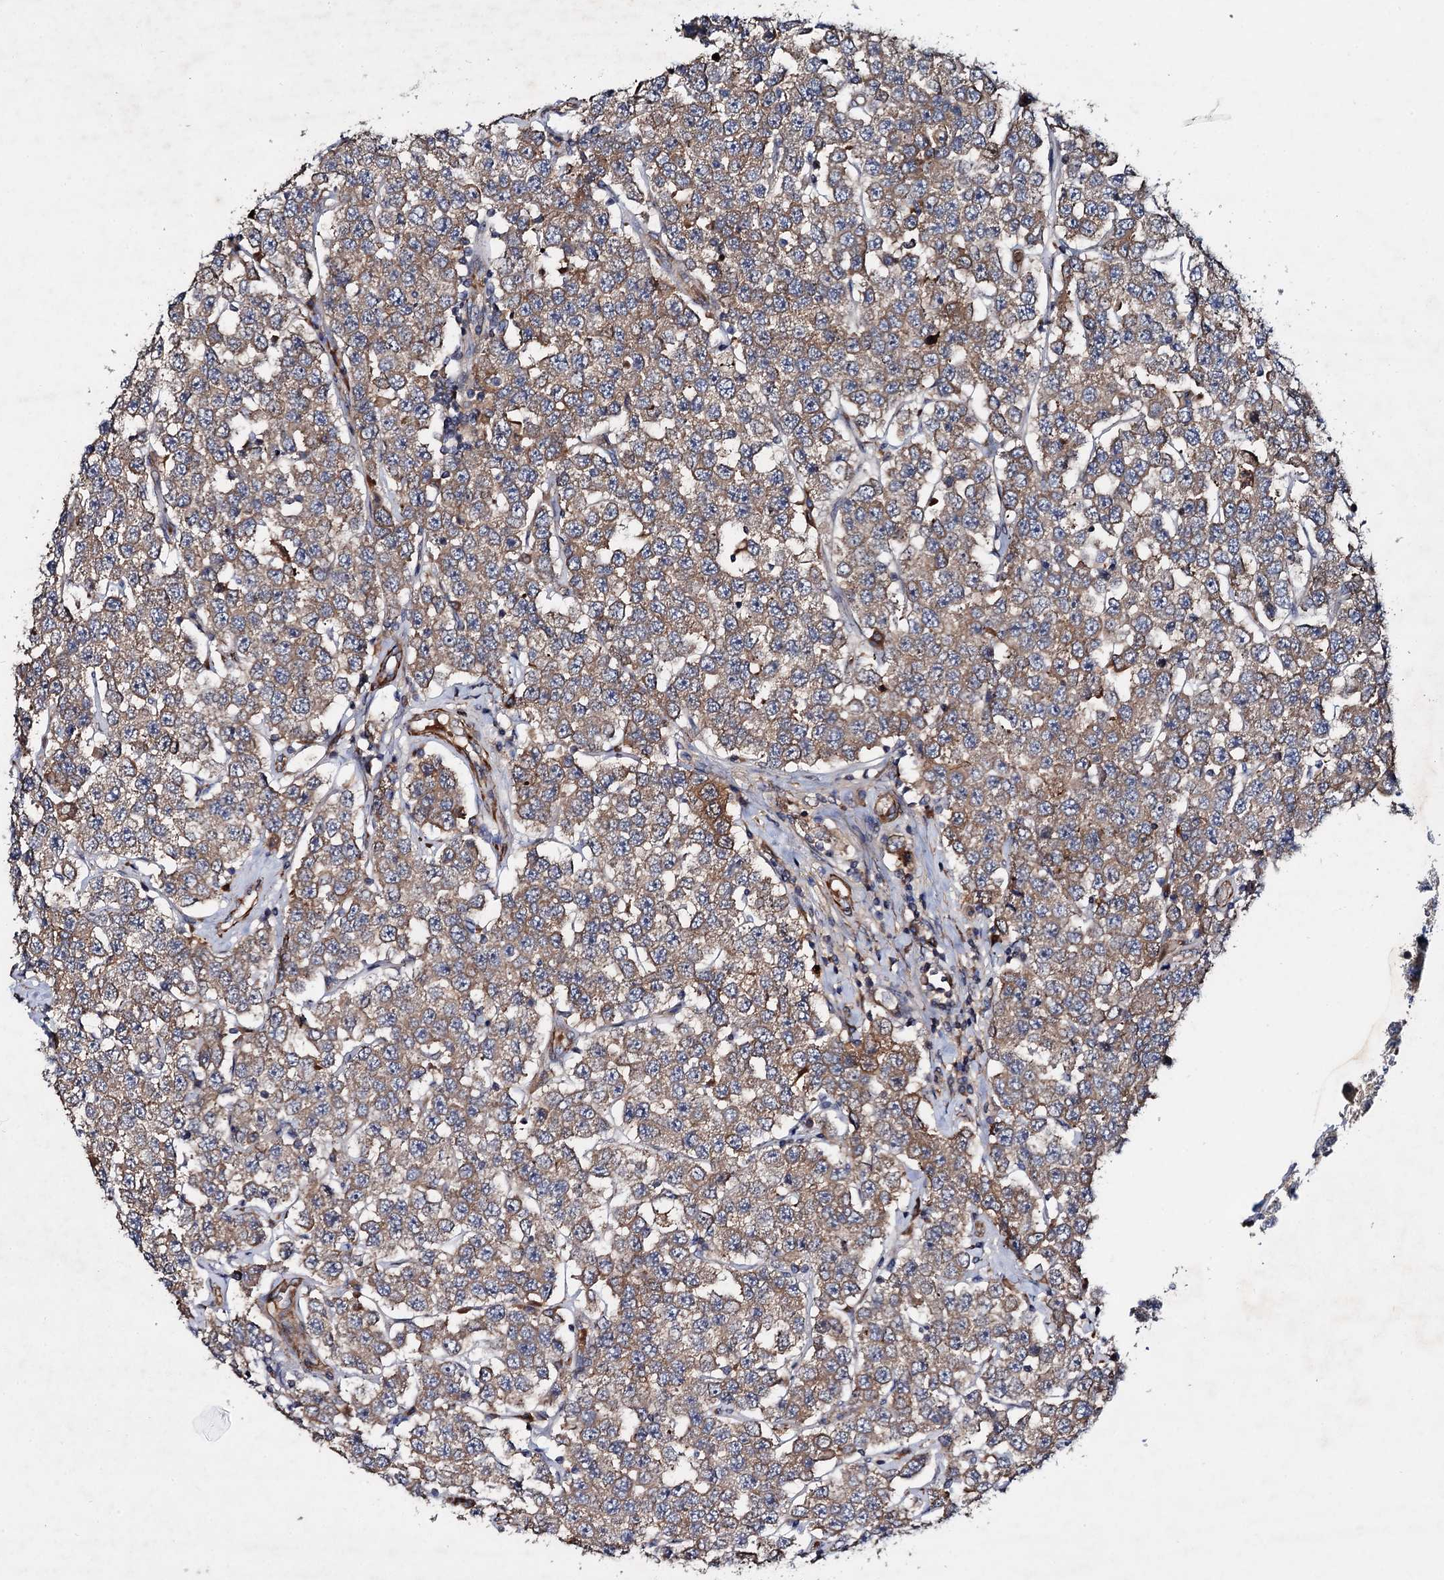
{"staining": {"intensity": "moderate", "quantity": ">75%", "location": "cytoplasmic/membranous"}, "tissue": "testis cancer", "cell_type": "Tumor cells", "image_type": "cancer", "snomed": [{"axis": "morphology", "description": "Seminoma, NOS"}, {"axis": "topography", "description": "Testis"}], "caption": "Testis seminoma tissue demonstrates moderate cytoplasmic/membranous expression in about >75% of tumor cells, visualized by immunohistochemistry.", "gene": "ISM2", "patient": {"sex": "male", "age": 28}}